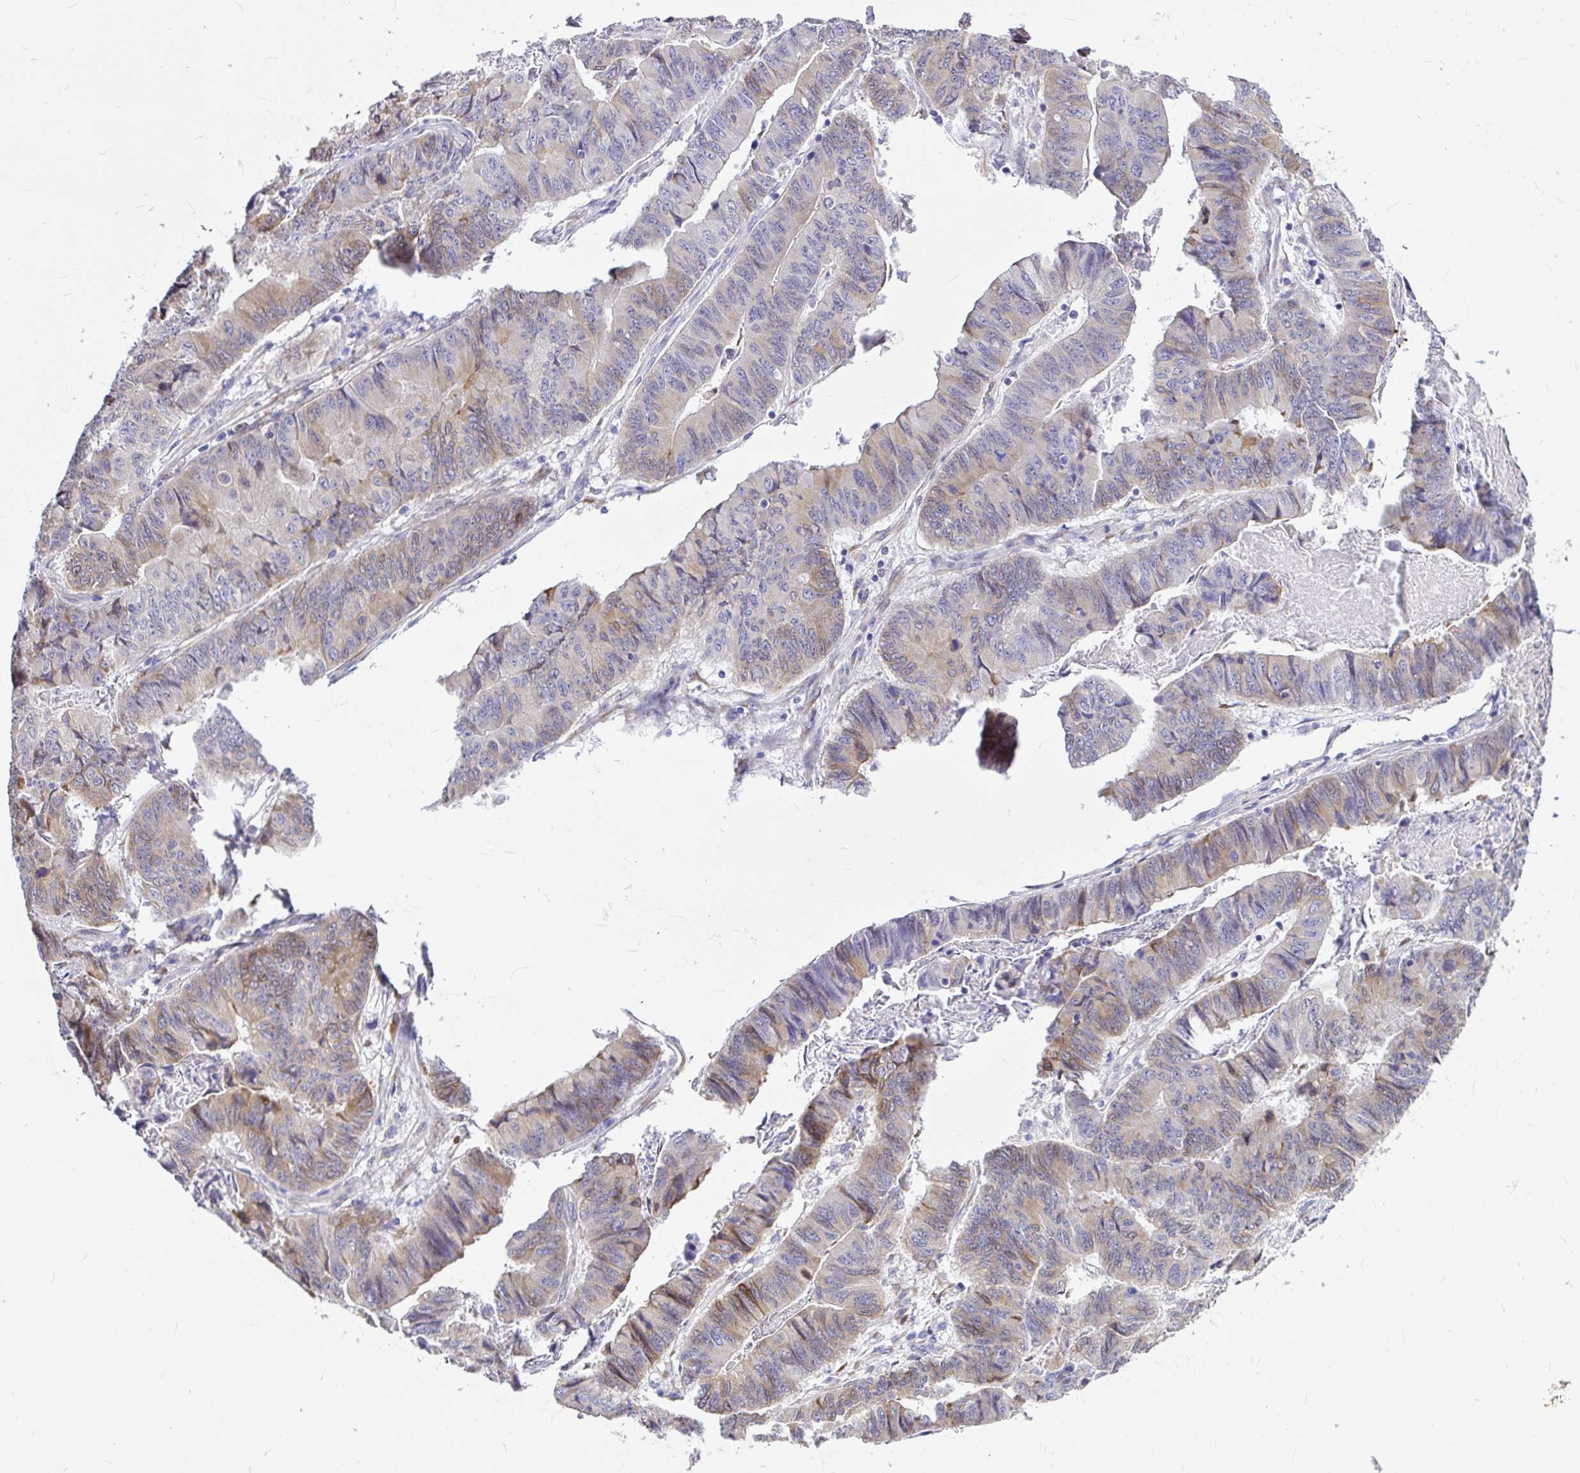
{"staining": {"intensity": "weak", "quantity": "25%-75%", "location": "cytoplasmic/membranous"}, "tissue": "stomach cancer", "cell_type": "Tumor cells", "image_type": "cancer", "snomed": [{"axis": "morphology", "description": "Adenocarcinoma, NOS"}, {"axis": "topography", "description": "Stomach, lower"}], "caption": "Stomach cancer (adenocarcinoma) stained with a protein marker demonstrates weak staining in tumor cells.", "gene": "GABBR2", "patient": {"sex": "male", "age": 77}}